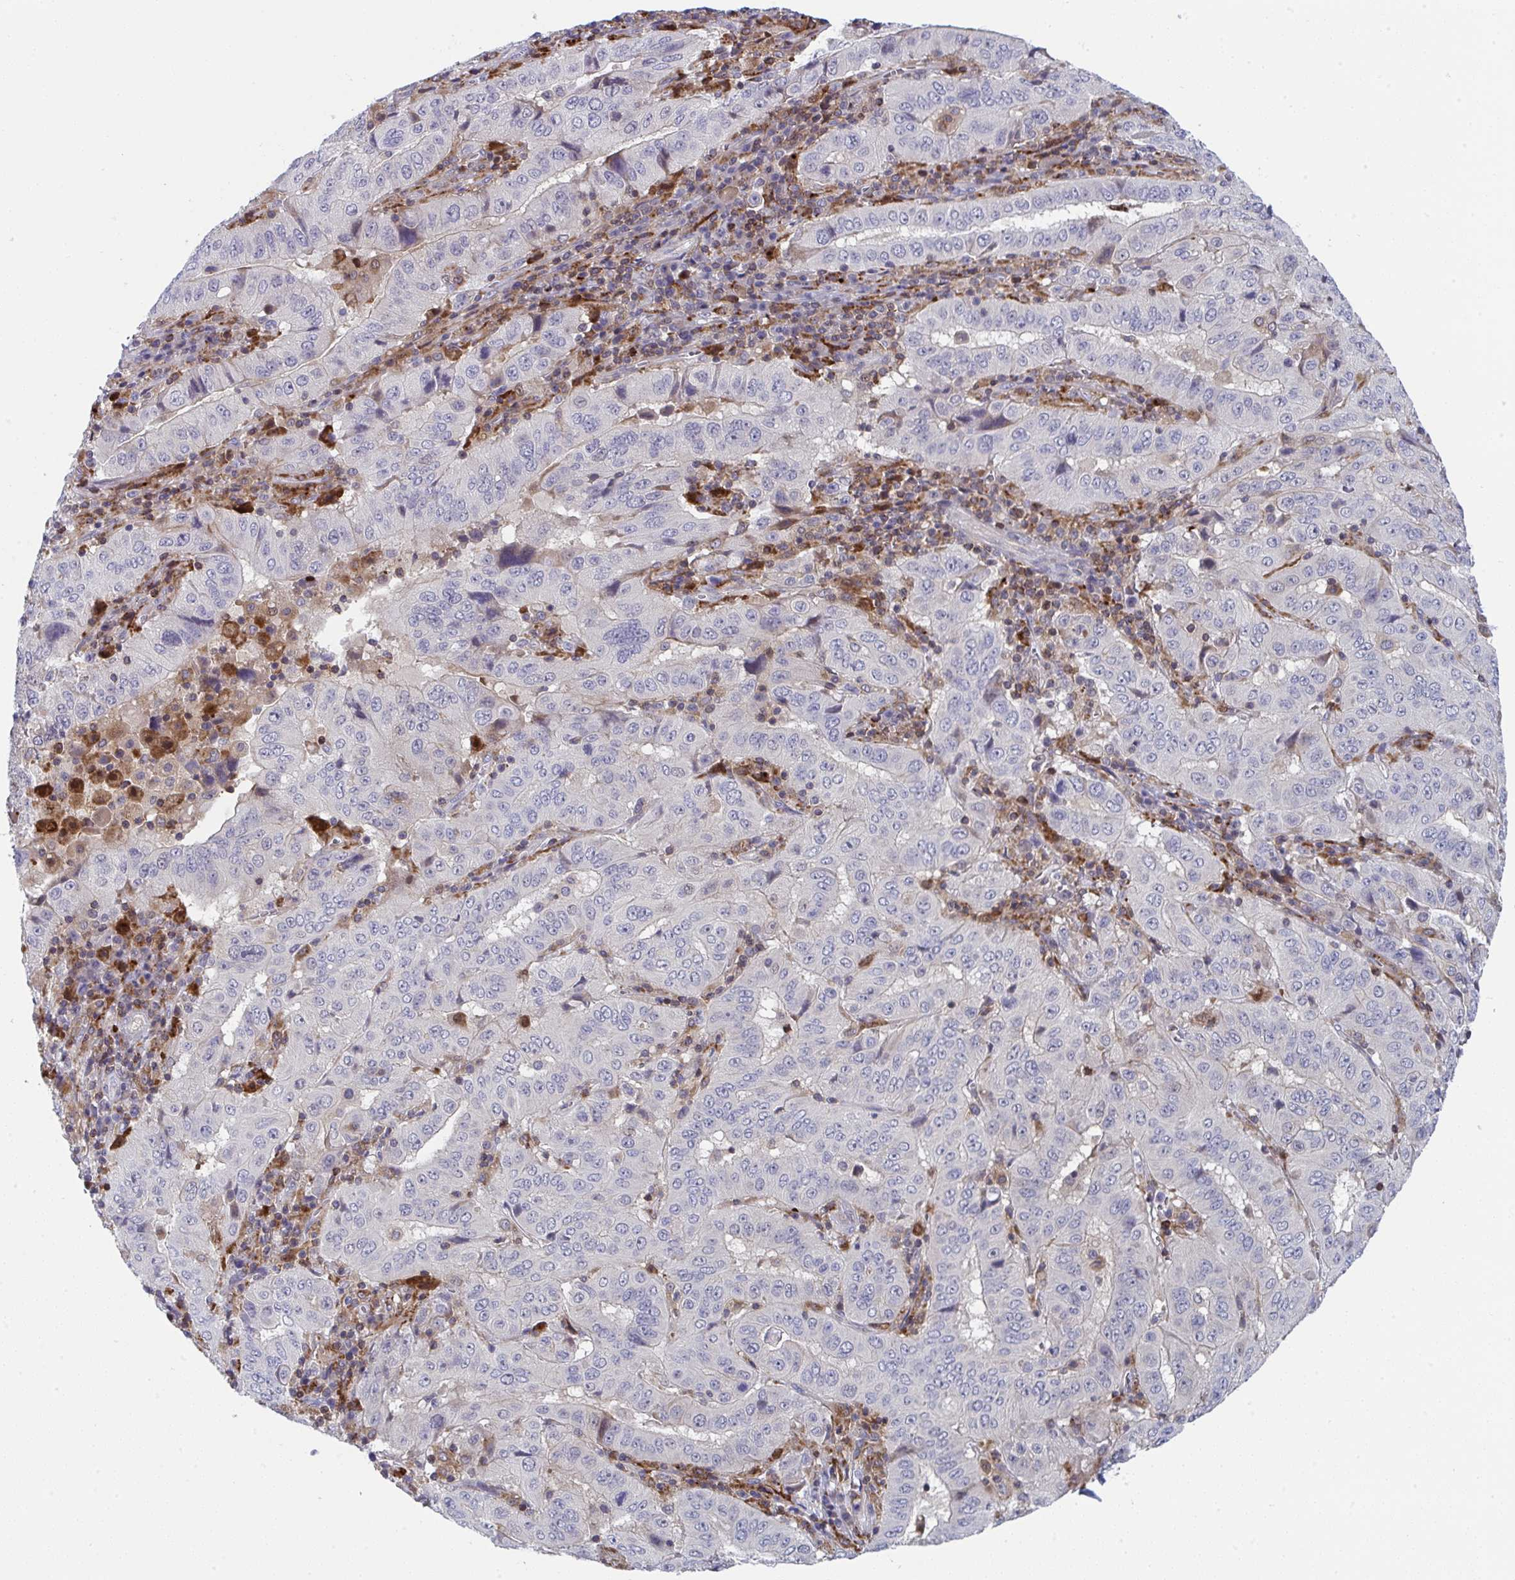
{"staining": {"intensity": "negative", "quantity": "none", "location": "none"}, "tissue": "pancreatic cancer", "cell_type": "Tumor cells", "image_type": "cancer", "snomed": [{"axis": "morphology", "description": "Adenocarcinoma, NOS"}, {"axis": "topography", "description": "Pancreas"}], "caption": "This is a histopathology image of immunohistochemistry staining of pancreatic cancer (adenocarcinoma), which shows no positivity in tumor cells.", "gene": "AOC2", "patient": {"sex": "male", "age": 63}}